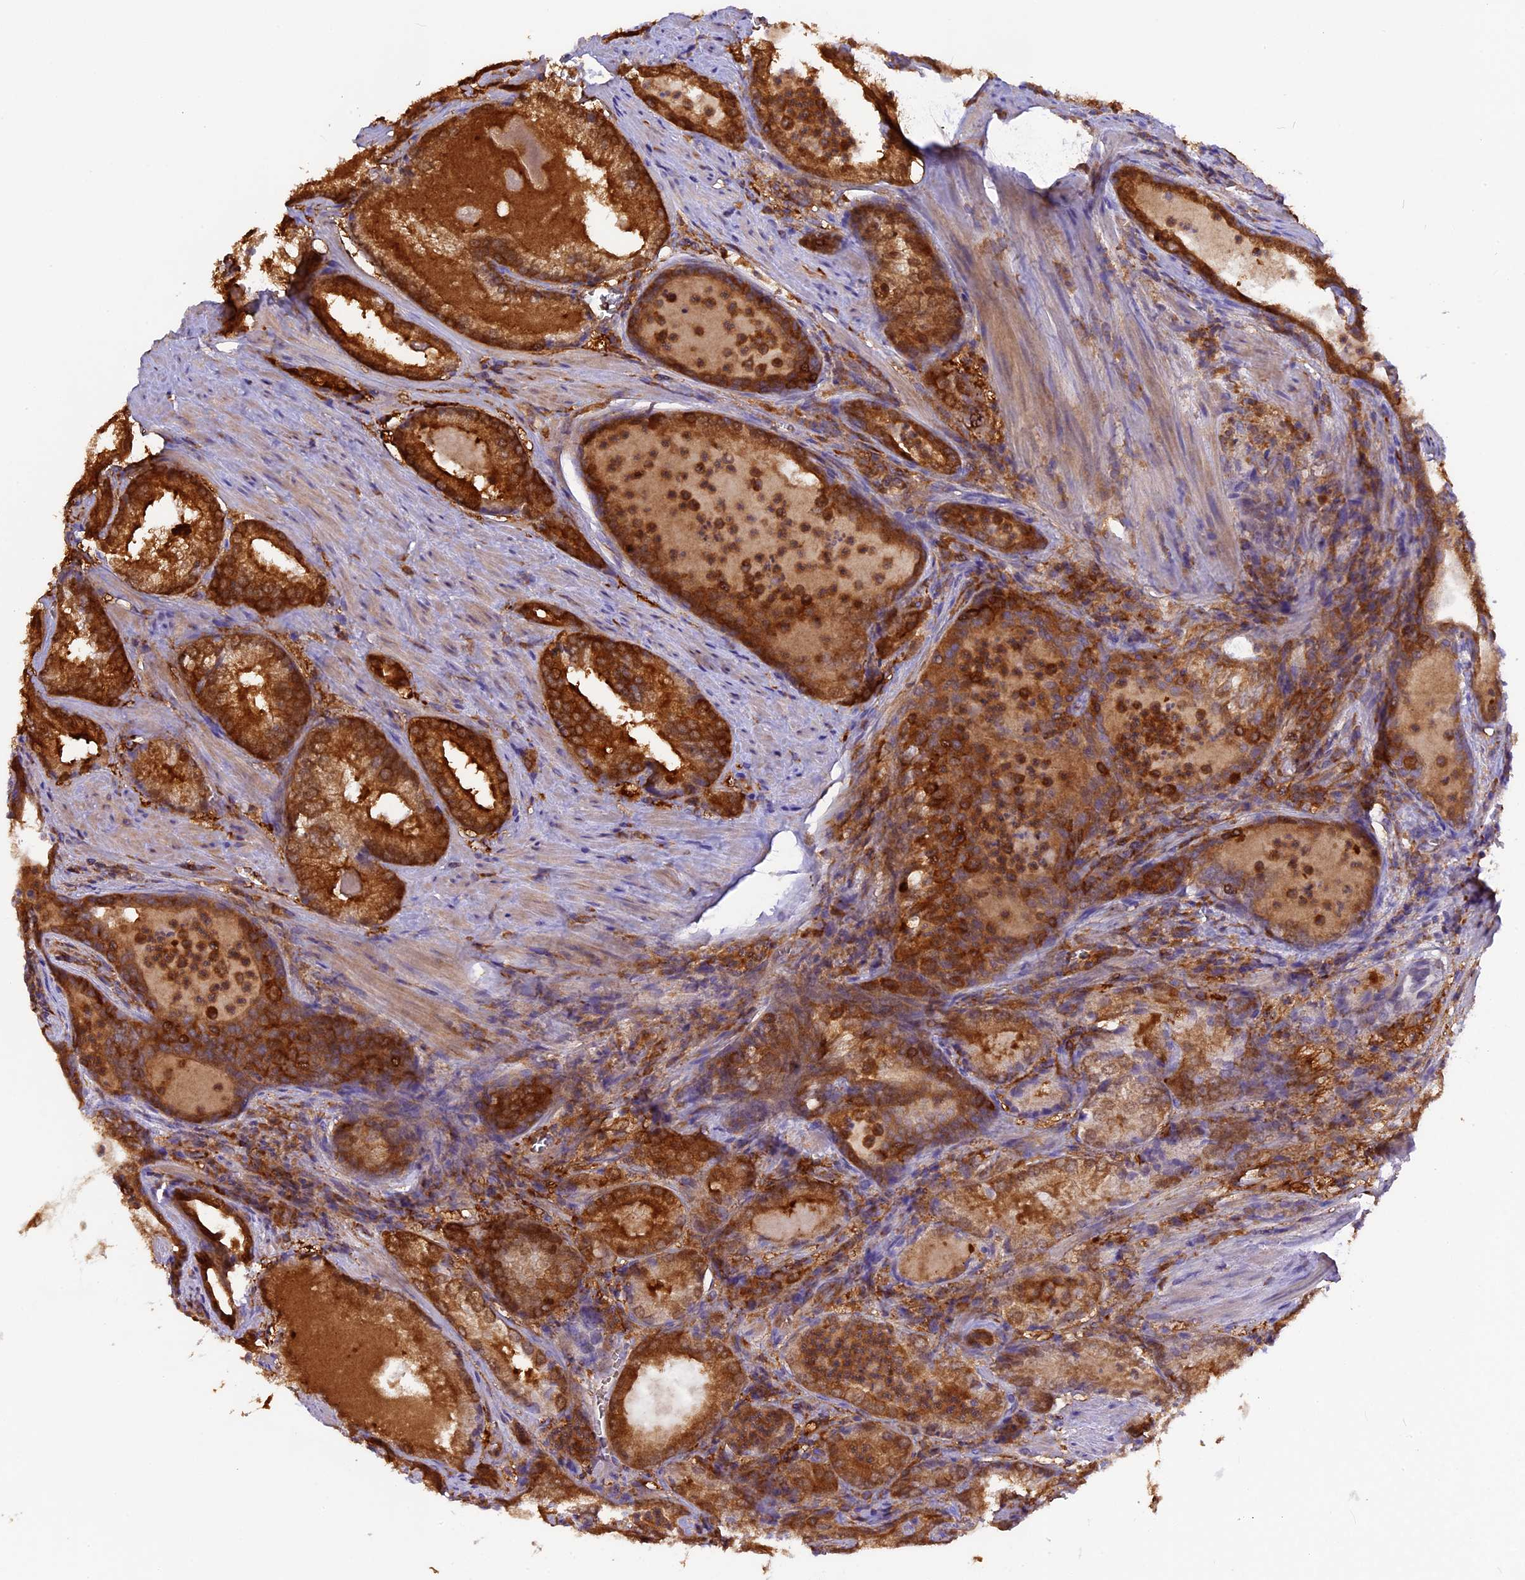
{"staining": {"intensity": "strong", "quantity": ">75%", "location": "cytoplasmic/membranous"}, "tissue": "prostate cancer", "cell_type": "Tumor cells", "image_type": "cancer", "snomed": [{"axis": "morphology", "description": "Adenocarcinoma, Low grade"}, {"axis": "topography", "description": "Prostate"}], "caption": "Immunohistochemistry (IHC) of human prostate cancer exhibits high levels of strong cytoplasmic/membranous staining in about >75% of tumor cells.", "gene": "MYO9B", "patient": {"sex": "male", "age": 54}}